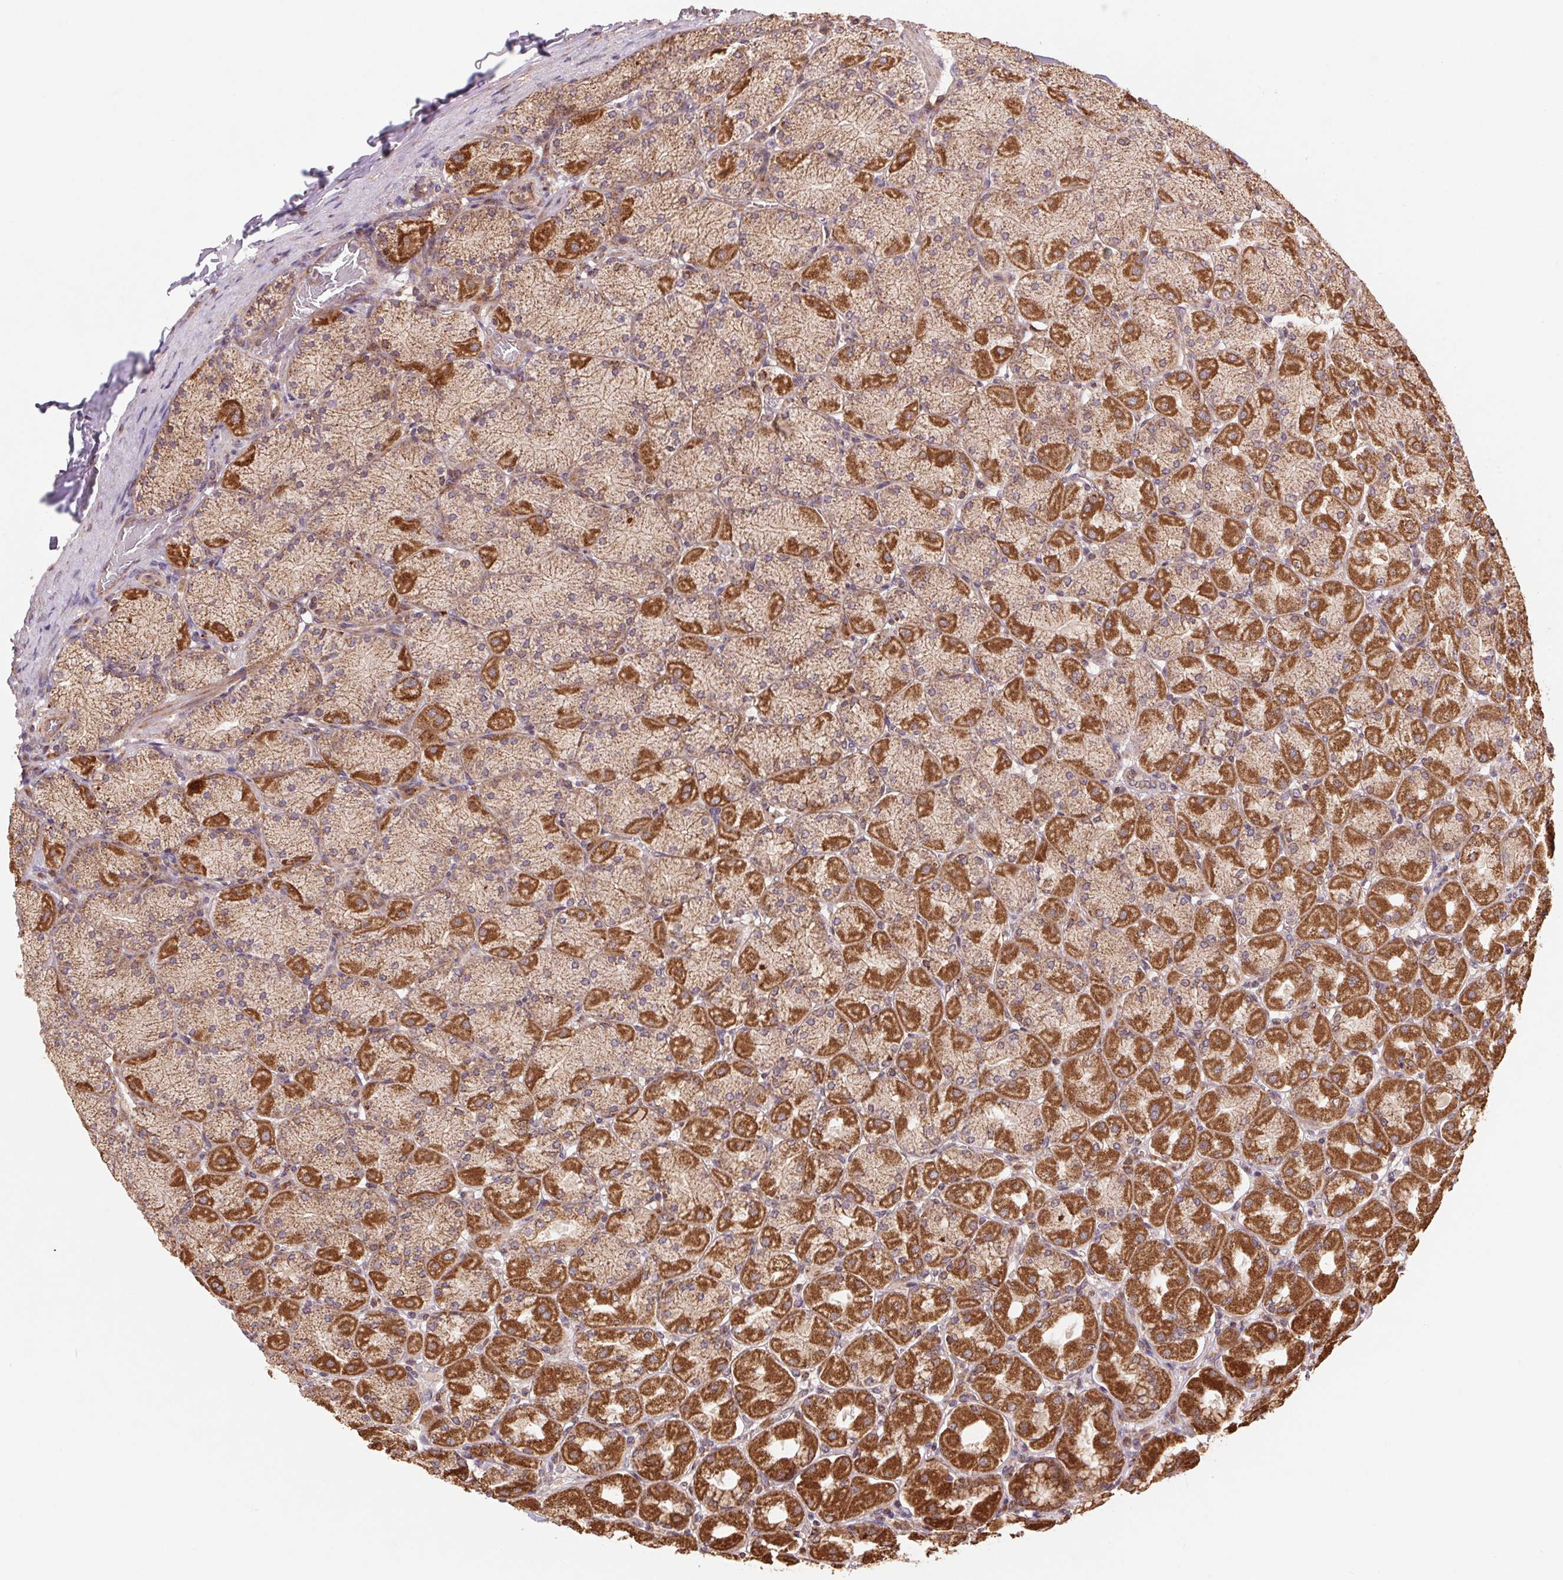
{"staining": {"intensity": "moderate", "quantity": ">75%", "location": "cytoplasmic/membranous"}, "tissue": "stomach", "cell_type": "Glandular cells", "image_type": "normal", "snomed": [{"axis": "morphology", "description": "Normal tissue, NOS"}, {"axis": "topography", "description": "Stomach, upper"}], "caption": "IHC micrograph of unremarkable stomach stained for a protein (brown), which displays medium levels of moderate cytoplasmic/membranous expression in approximately >75% of glandular cells.", "gene": "PDHA1", "patient": {"sex": "female", "age": 56}}